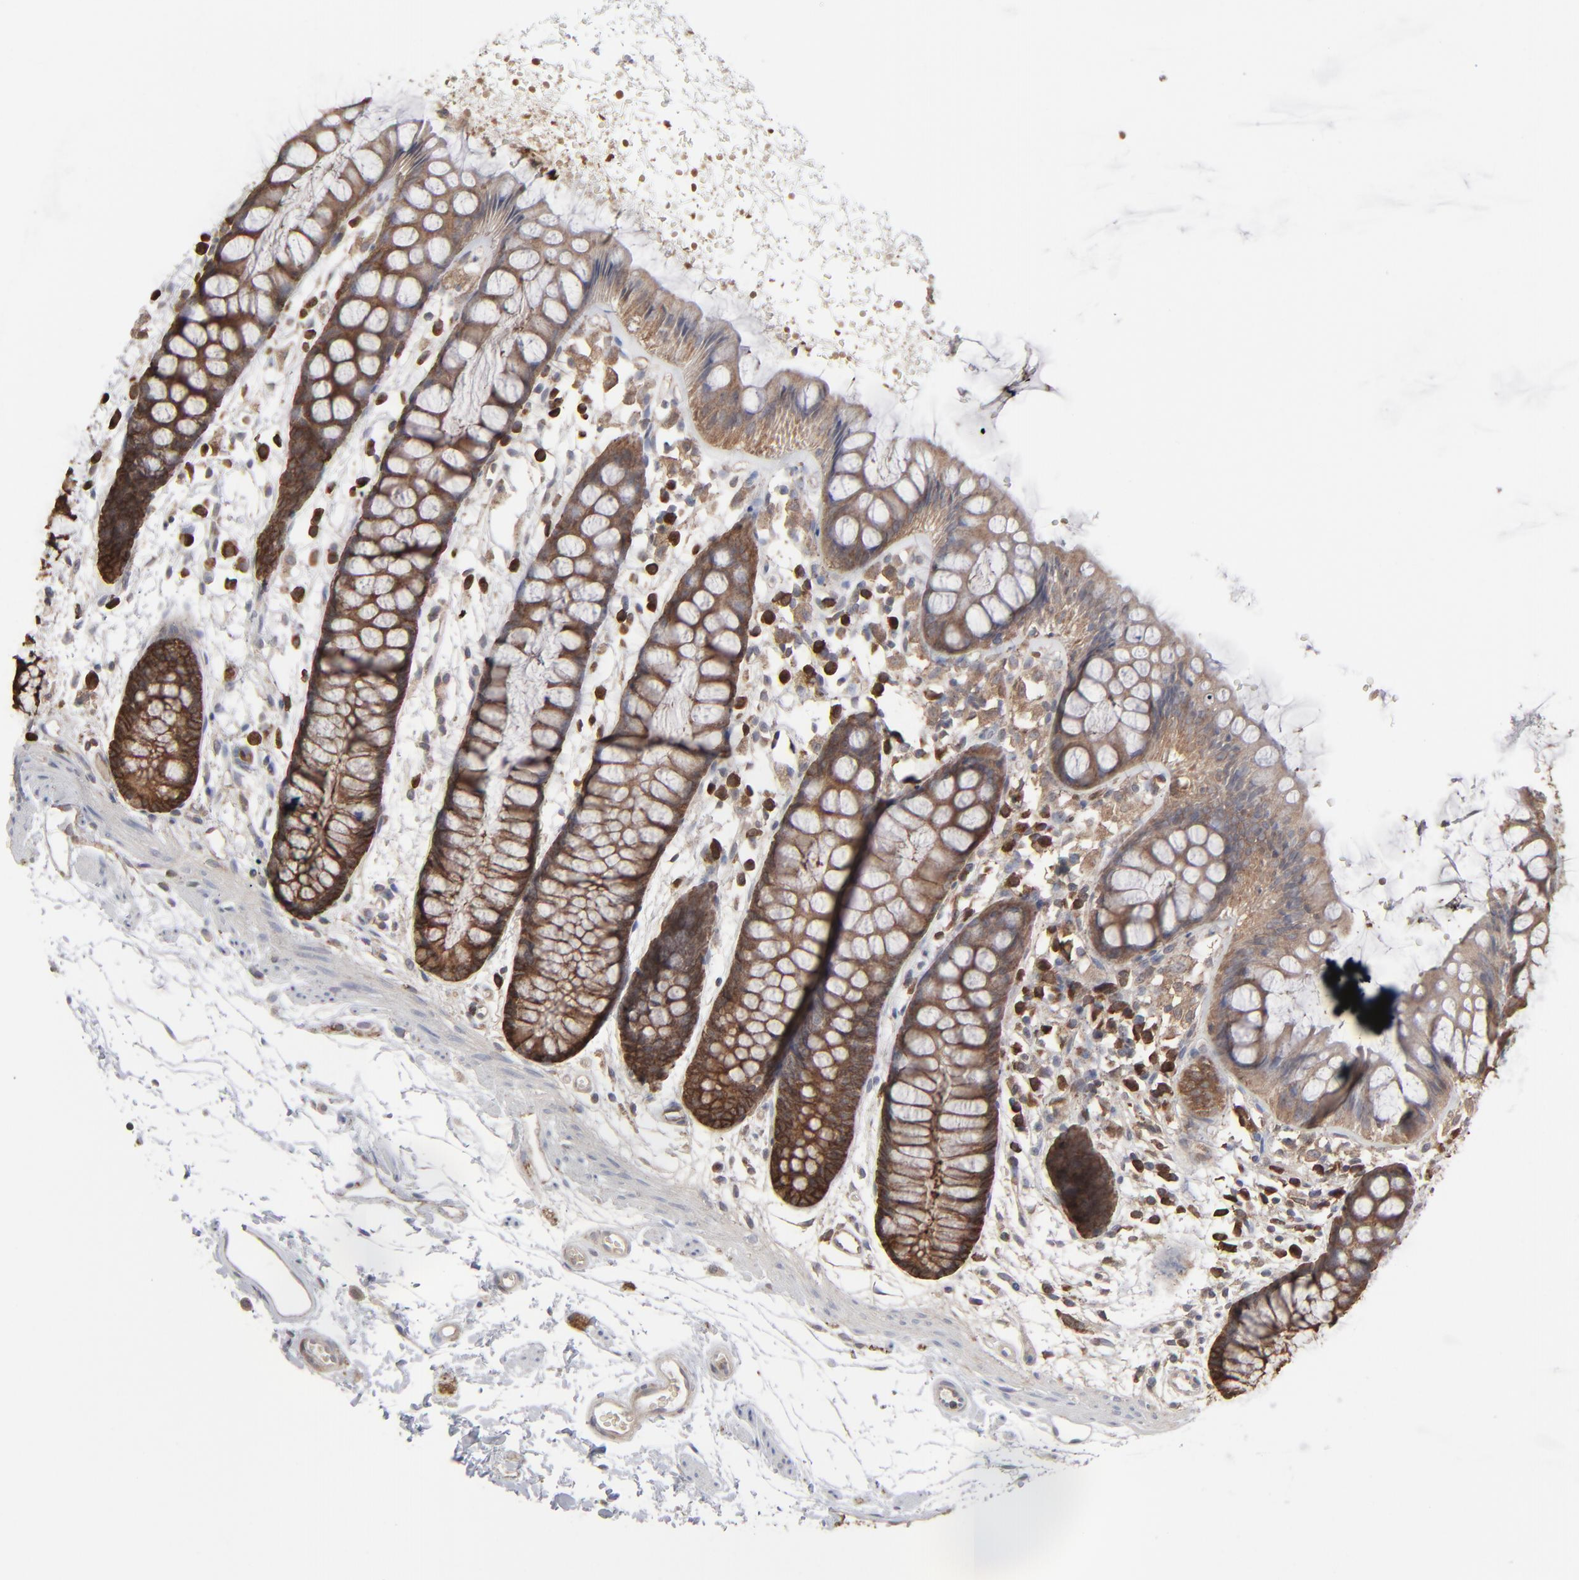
{"staining": {"intensity": "moderate", "quantity": ">75%", "location": "cytoplasmic/membranous"}, "tissue": "rectum", "cell_type": "Glandular cells", "image_type": "normal", "snomed": [{"axis": "morphology", "description": "Normal tissue, NOS"}, {"axis": "topography", "description": "Rectum"}], "caption": "Moderate cytoplasmic/membranous protein positivity is appreciated in about >75% of glandular cells in rectum. (Stains: DAB (3,3'-diaminobenzidine) in brown, nuclei in blue, Microscopy: brightfield microscopy at high magnification).", "gene": "NME1", "patient": {"sex": "female", "age": 66}}